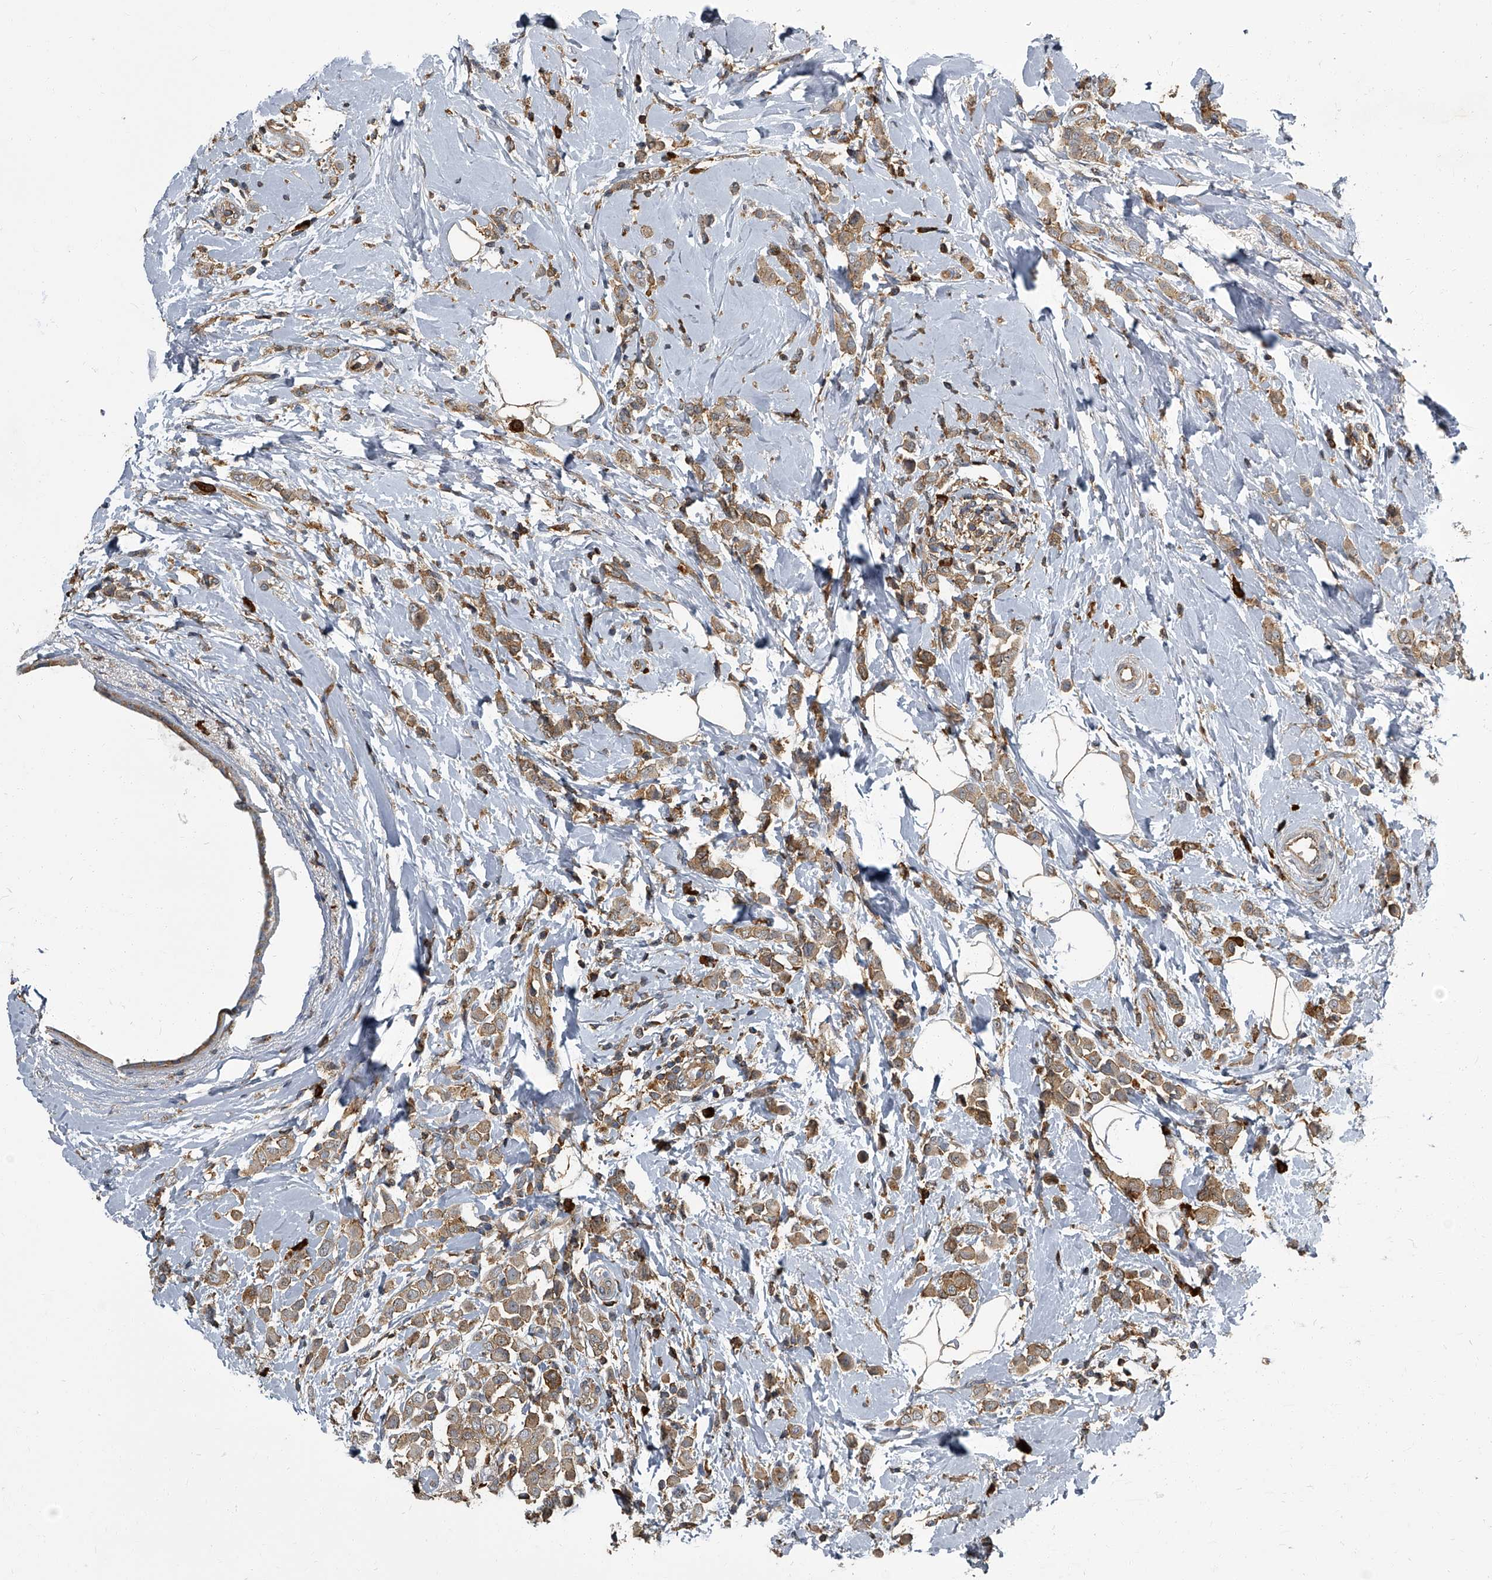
{"staining": {"intensity": "moderate", "quantity": ">75%", "location": "cytoplasmic/membranous"}, "tissue": "breast cancer", "cell_type": "Tumor cells", "image_type": "cancer", "snomed": [{"axis": "morphology", "description": "Lobular carcinoma"}, {"axis": "topography", "description": "Breast"}], "caption": "Lobular carcinoma (breast) stained with a protein marker reveals moderate staining in tumor cells.", "gene": "CDV3", "patient": {"sex": "female", "age": 47}}